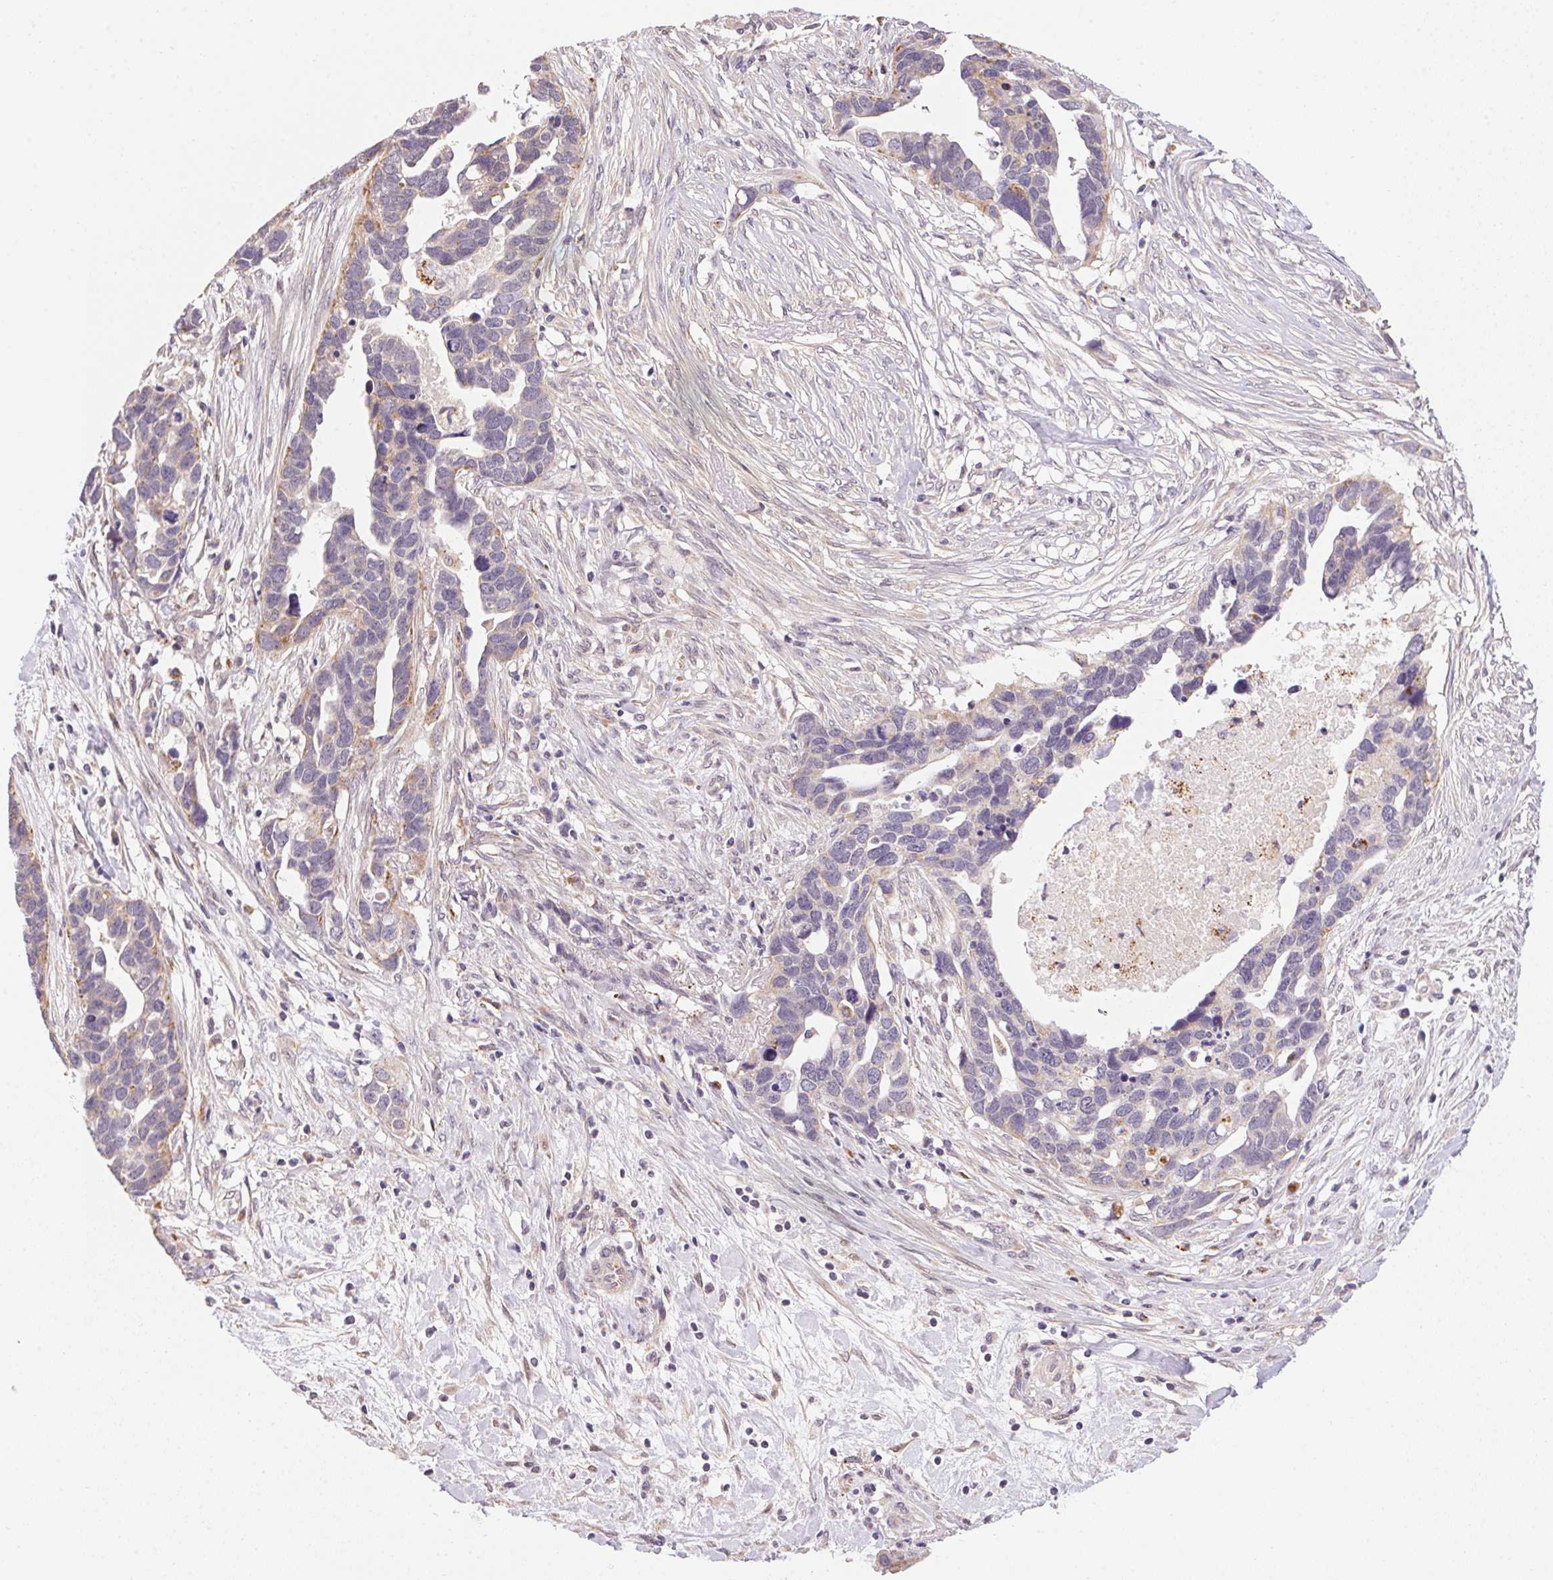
{"staining": {"intensity": "weak", "quantity": "<25%", "location": "cytoplasmic/membranous"}, "tissue": "ovarian cancer", "cell_type": "Tumor cells", "image_type": "cancer", "snomed": [{"axis": "morphology", "description": "Cystadenocarcinoma, serous, NOS"}, {"axis": "topography", "description": "Ovary"}], "caption": "The IHC photomicrograph has no significant positivity in tumor cells of ovarian serous cystadenocarcinoma tissue.", "gene": "ADH5", "patient": {"sex": "female", "age": 54}}